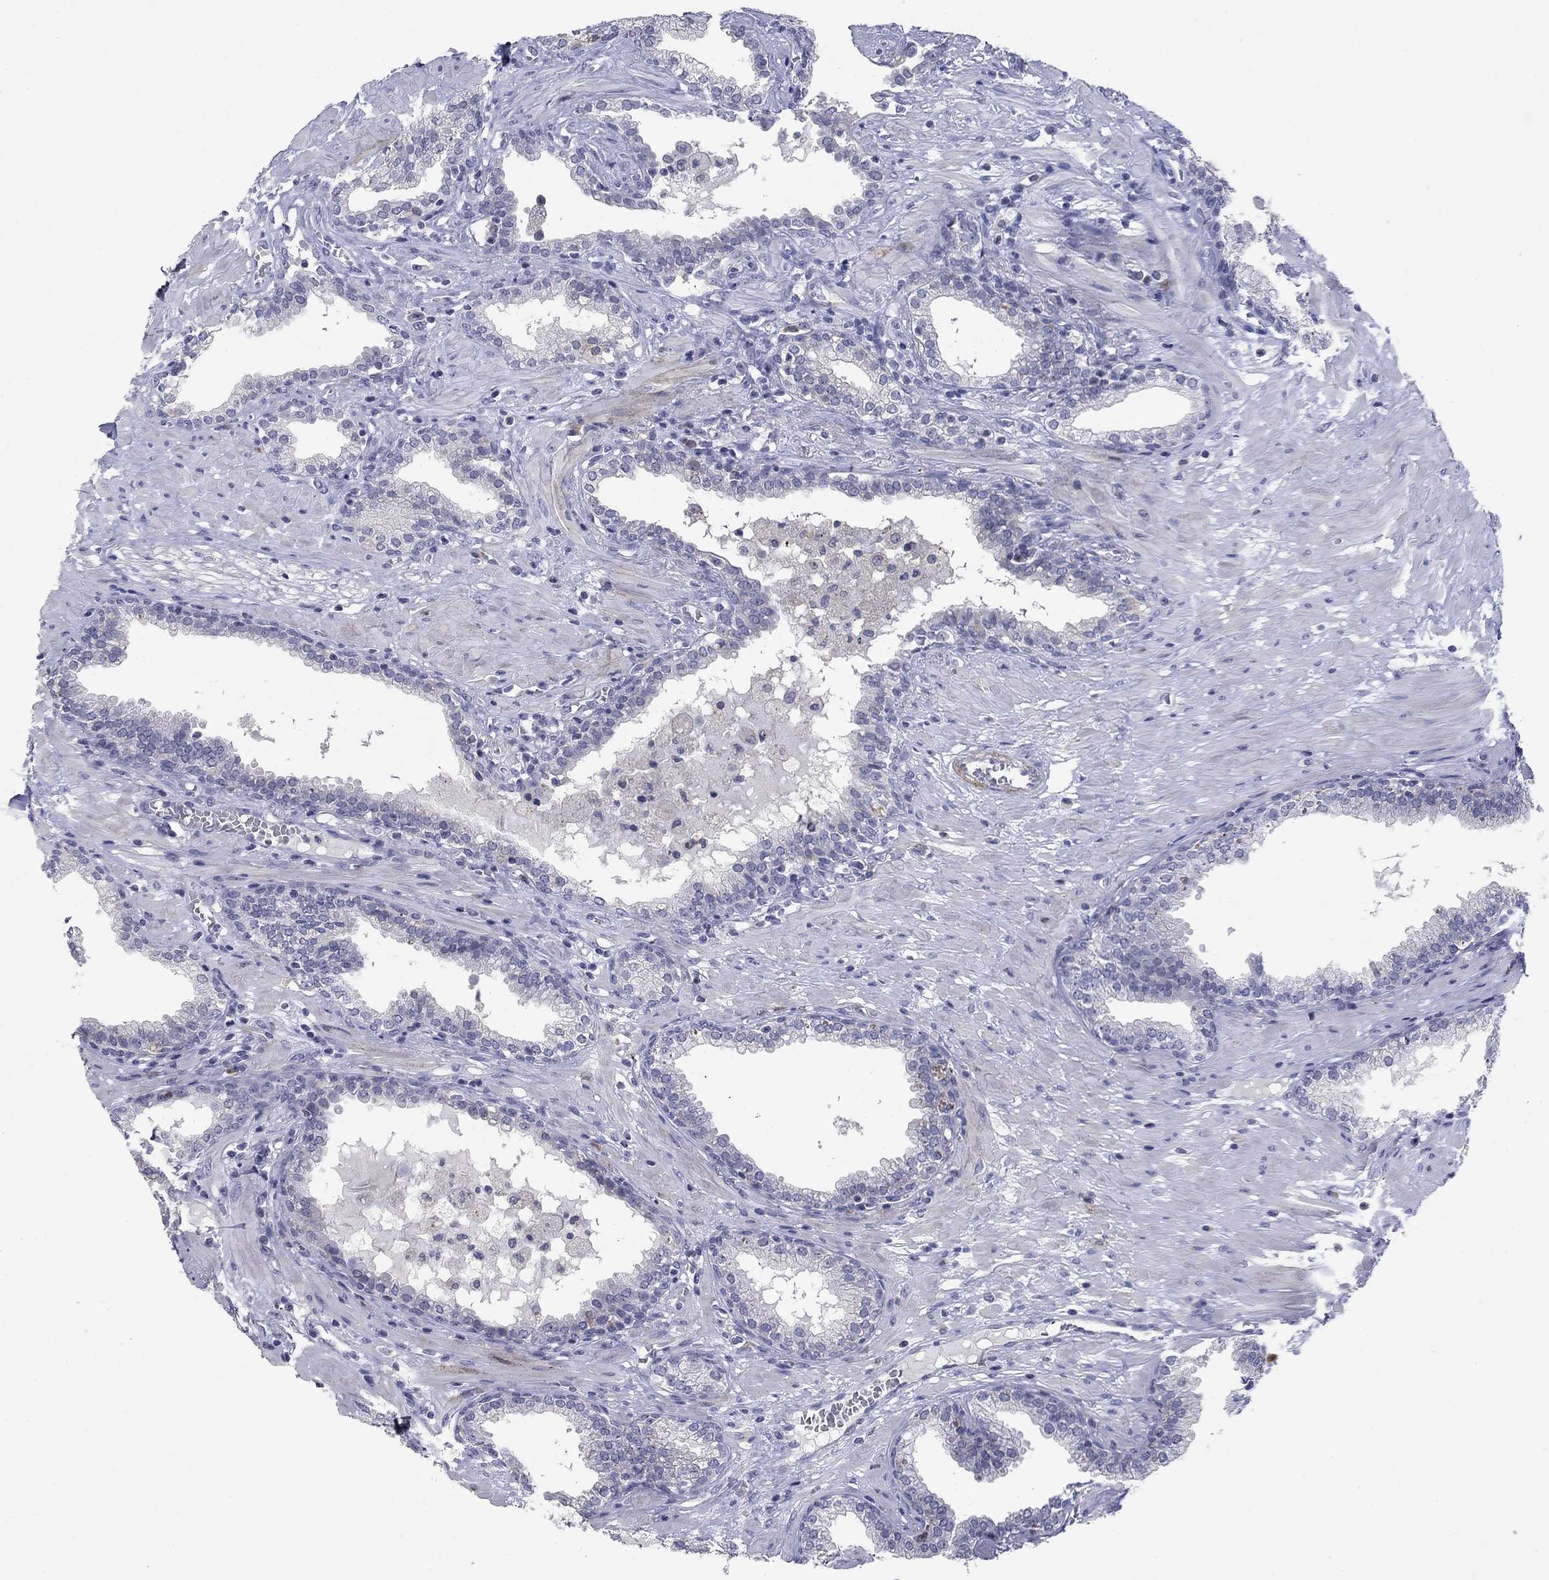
{"staining": {"intensity": "negative", "quantity": "none", "location": "none"}, "tissue": "prostate", "cell_type": "Glandular cells", "image_type": "normal", "snomed": [{"axis": "morphology", "description": "Normal tissue, NOS"}, {"axis": "topography", "description": "Prostate"}], "caption": "The IHC photomicrograph has no significant positivity in glandular cells of prostate.", "gene": "NTRK2", "patient": {"sex": "male", "age": 64}}